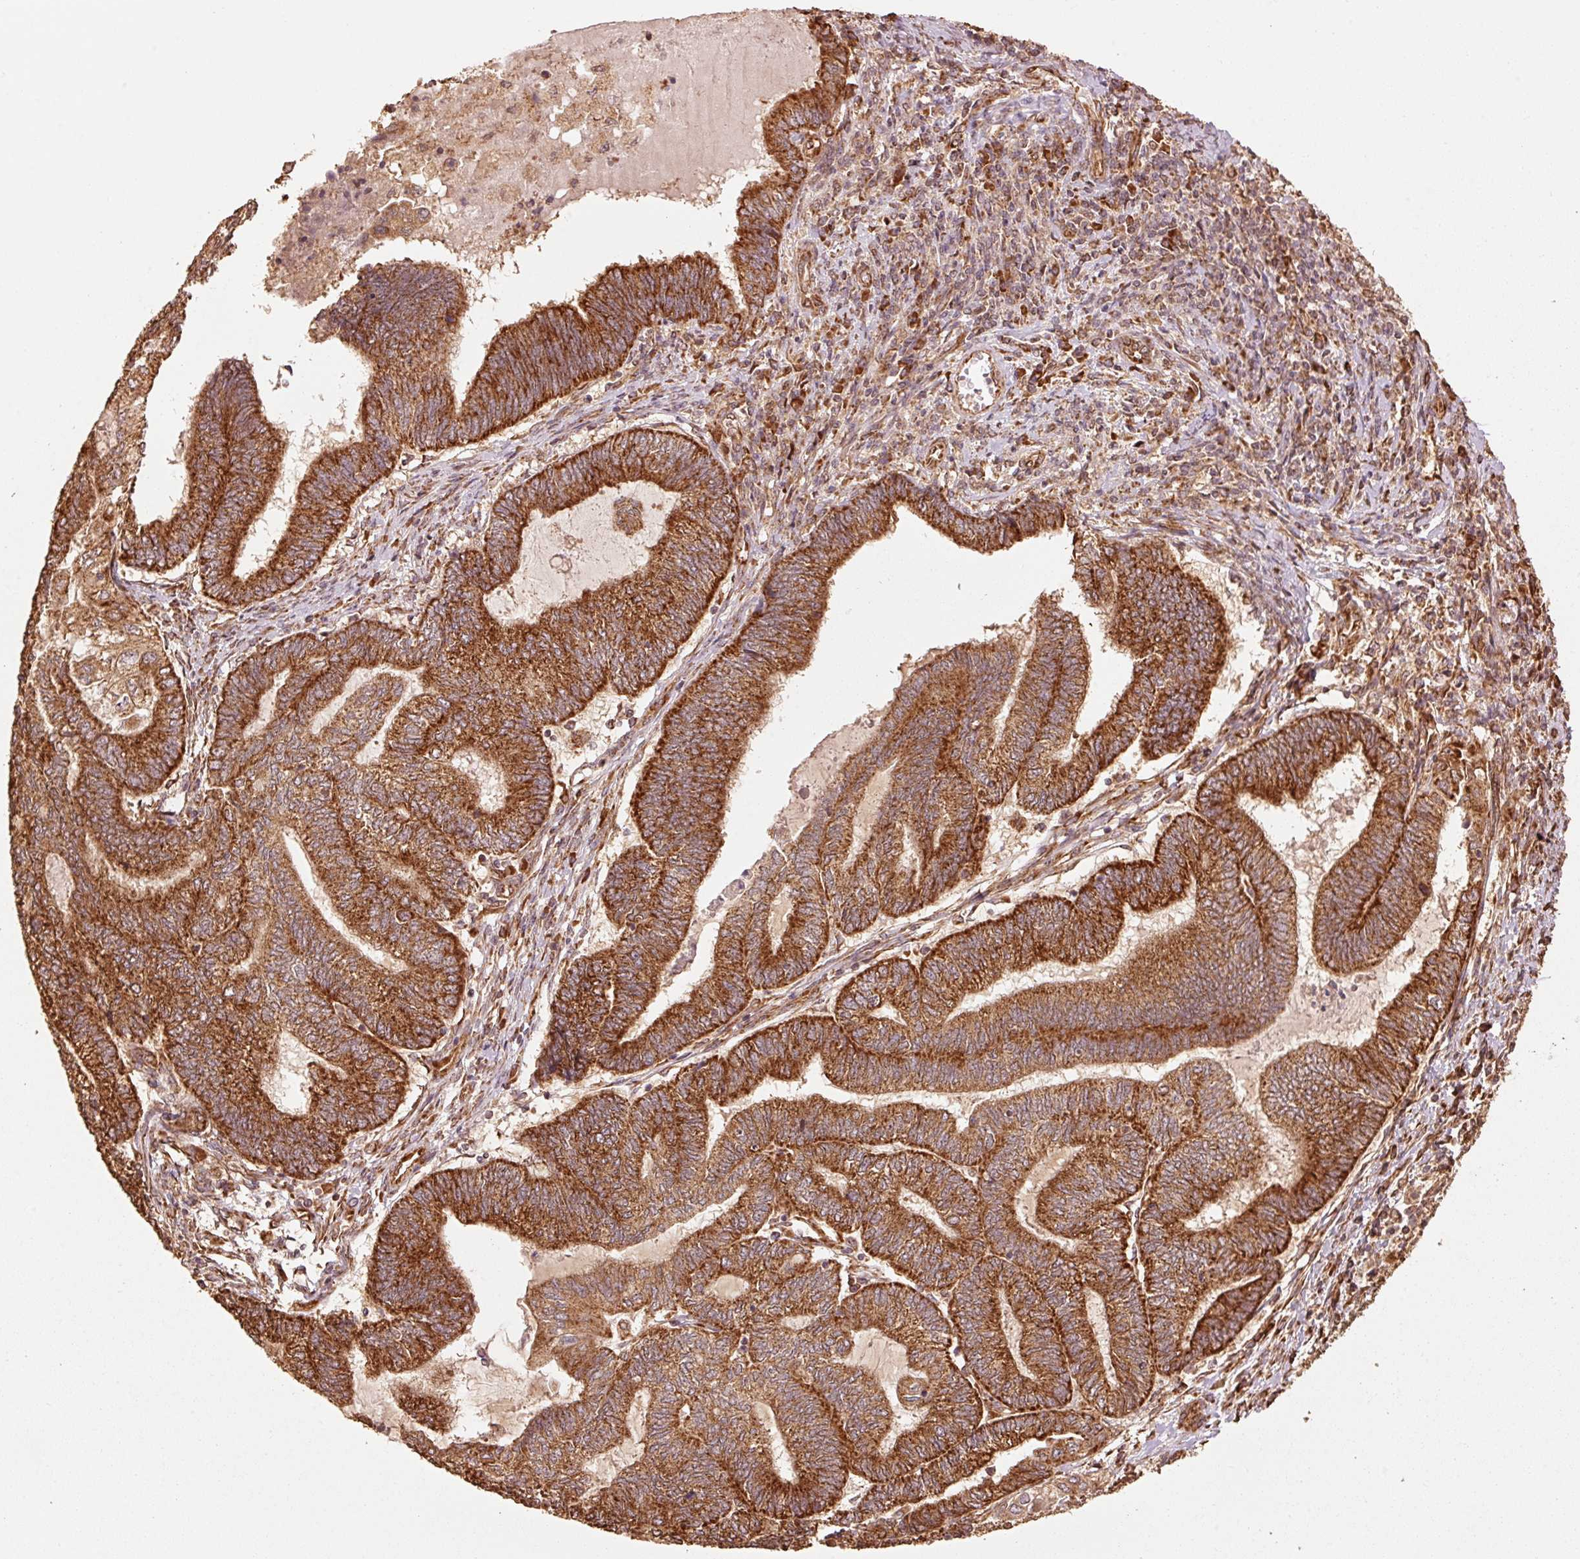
{"staining": {"intensity": "strong", "quantity": ">75%", "location": "cytoplasmic/membranous"}, "tissue": "endometrial cancer", "cell_type": "Tumor cells", "image_type": "cancer", "snomed": [{"axis": "morphology", "description": "Adenocarcinoma, NOS"}, {"axis": "topography", "description": "Uterus"}, {"axis": "topography", "description": "Endometrium"}], "caption": "A high-resolution image shows IHC staining of endometrial adenocarcinoma, which demonstrates strong cytoplasmic/membranous staining in approximately >75% of tumor cells. (brown staining indicates protein expression, while blue staining denotes nuclei).", "gene": "MRPL16", "patient": {"sex": "female", "age": 70}}